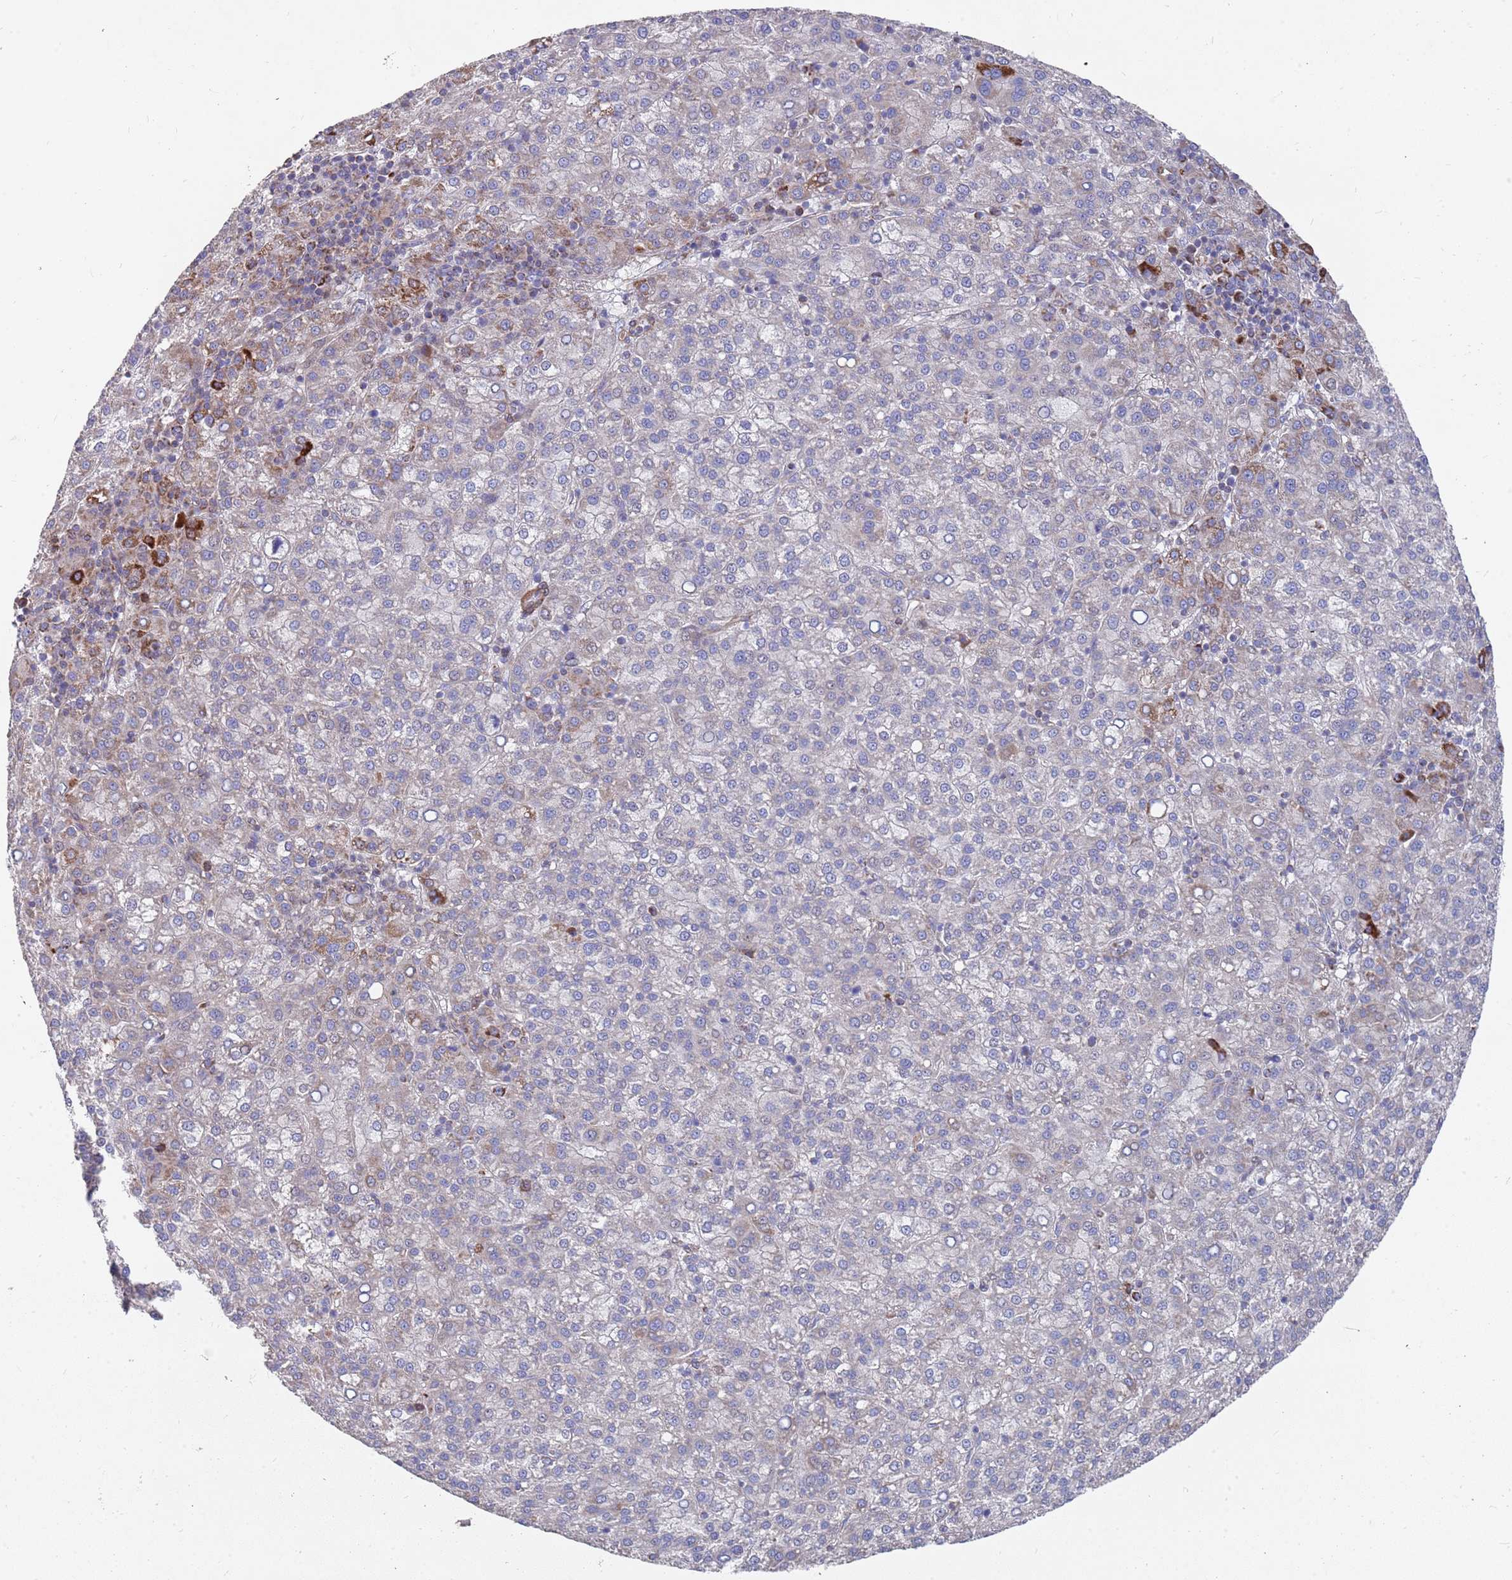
{"staining": {"intensity": "moderate", "quantity": "<25%", "location": "cytoplasmic/membranous"}, "tissue": "liver cancer", "cell_type": "Tumor cells", "image_type": "cancer", "snomed": [{"axis": "morphology", "description": "Carcinoma, Hepatocellular, NOS"}, {"axis": "topography", "description": "Liver"}], "caption": "IHC (DAB) staining of human liver cancer (hepatocellular carcinoma) shows moderate cytoplasmic/membranous protein expression in about <25% of tumor cells.", "gene": "WDFY3", "patient": {"sex": "female", "age": 58}}